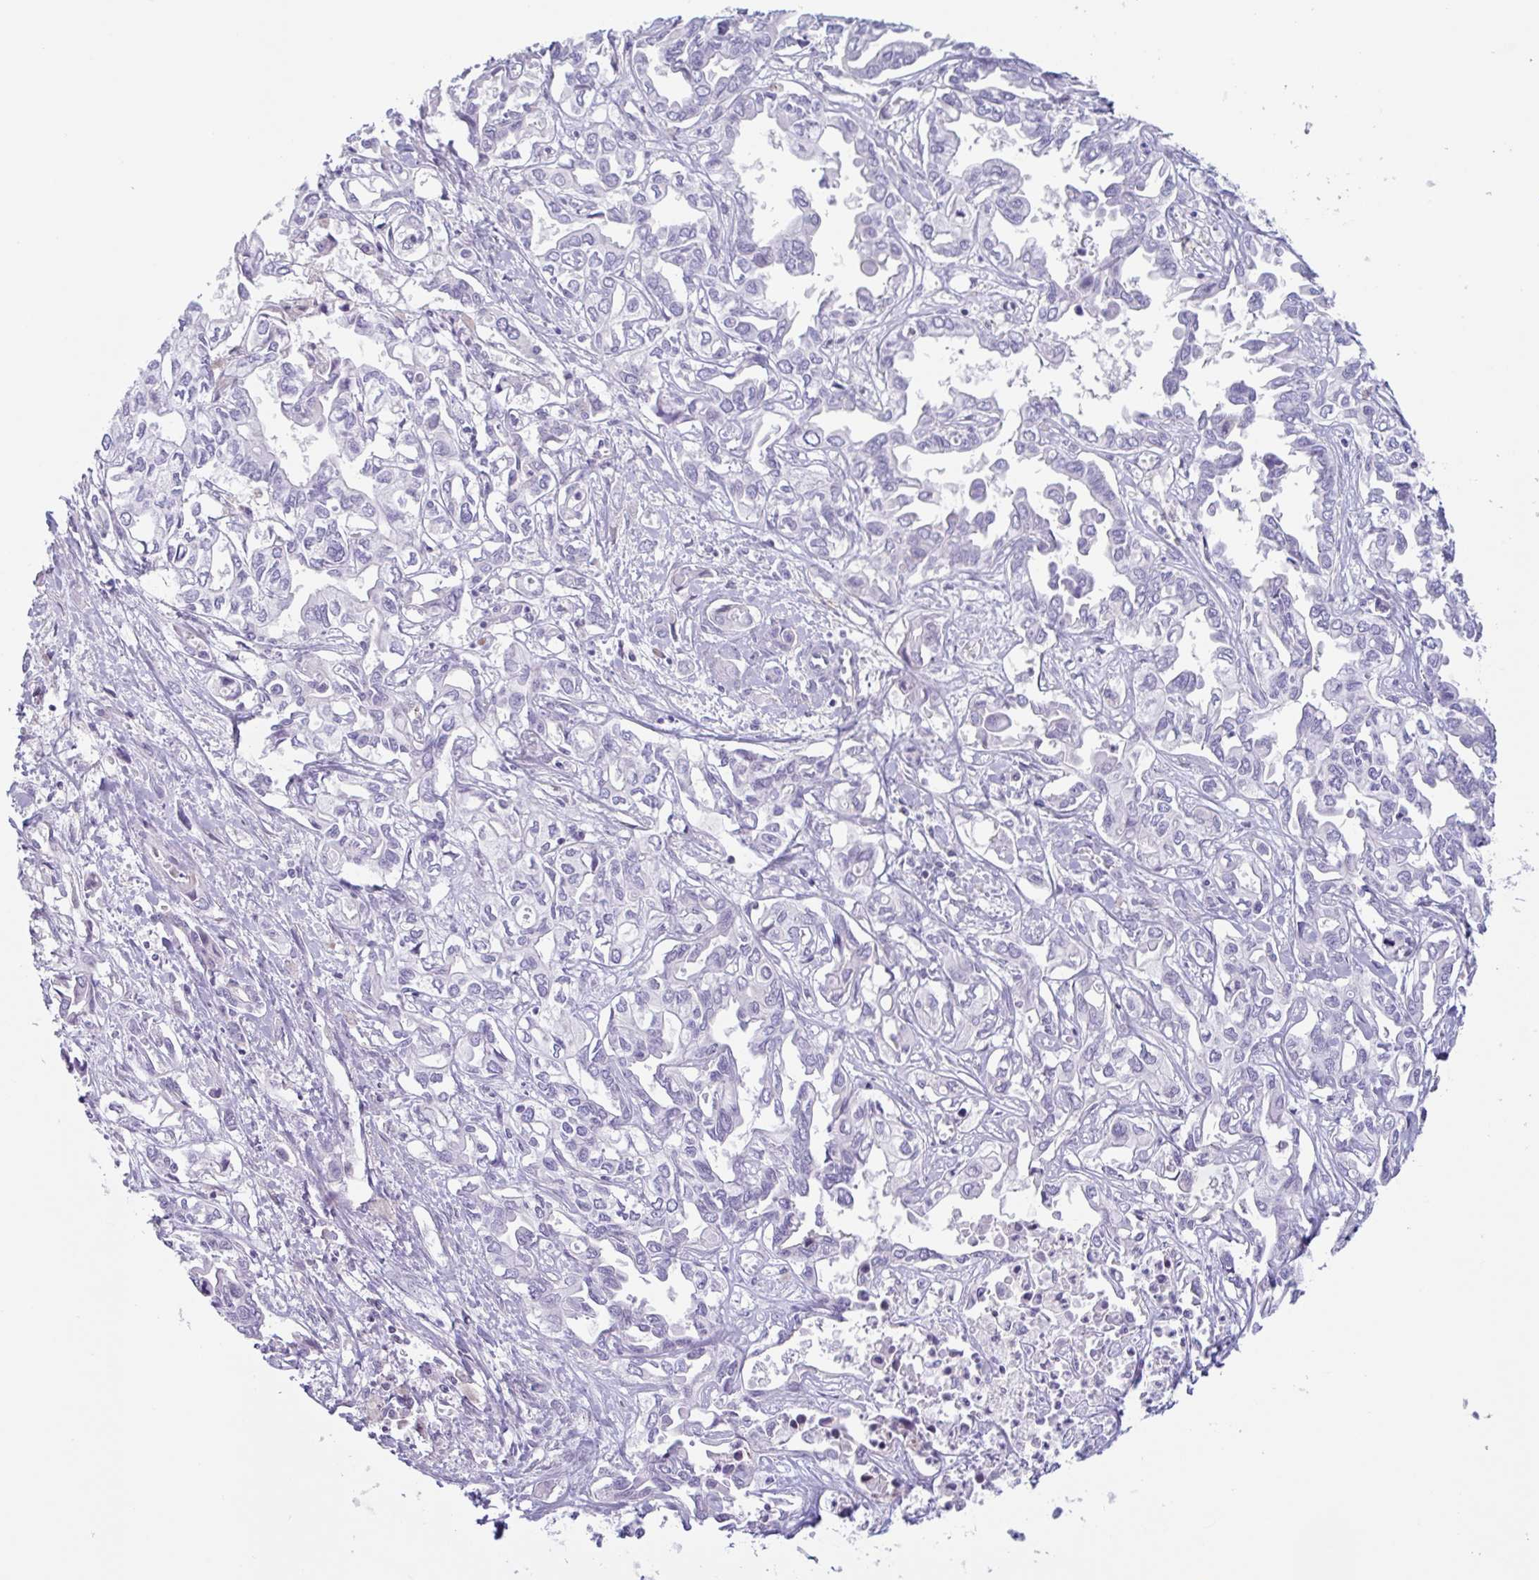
{"staining": {"intensity": "negative", "quantity": "none", "location": "none"}, "tissue": "liver cancer", "cell_type": "Tumor cells", "image_type": "cancer", "snomed": [{"axis": "morphology", "description": "Cholangiocarcinoma"}, {"axis": "topography", "description": "Liver"}], "caption": "There is no significant expression in tumor cells of liver cancer.", "gene": "MYH10", "patient": {"sex": "female", "age": 64}}